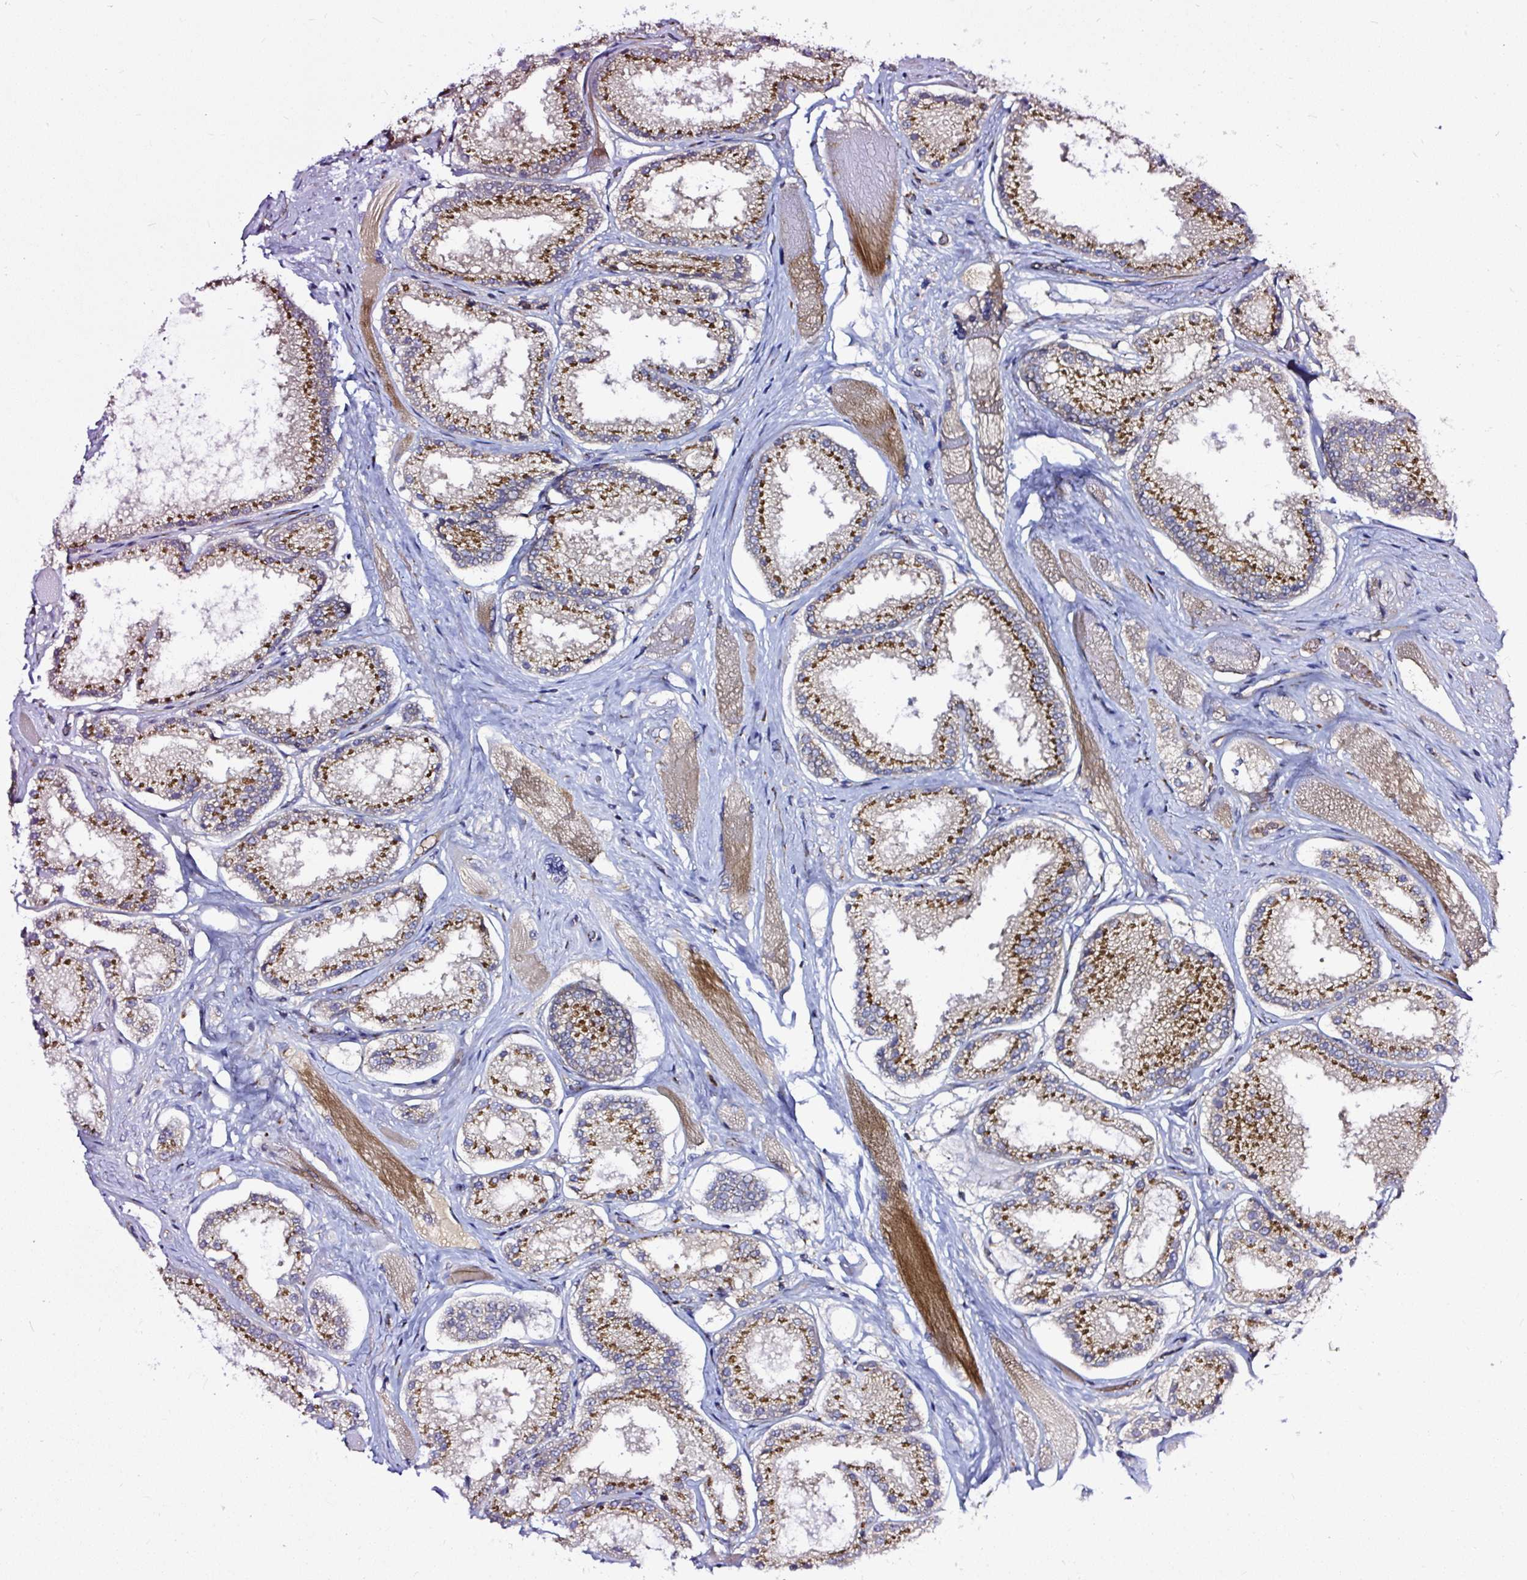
{"staining": {"intensity": "strong", "quantity": ">75%", "location": "cytoplasmic/membranous"}, "tissue": "prostate cancer", "cell_type": "Tumor cells", "image_type": "cancer", "snomed": [{"axis": "morphology", "description": "Adenocarcinoma, High grade"}, {"axis": "topography", "description": "Prostate"}], "caption": "Immunohistochemistry (IHC) staining of prostate cancer (high-grade adenocarcinoma), which shows high levels of strong cytoplasmic/membranous expression in approximately >75% of tumor cells indicating strong cytoplasmic/membranous protein positivity. The staining was performed using DAB (brown) for protein detection and nuclei were counterstained in hematoxylin (blue).", "gene": "MSMP", "patient": {"sex": "male", "age": 68}}